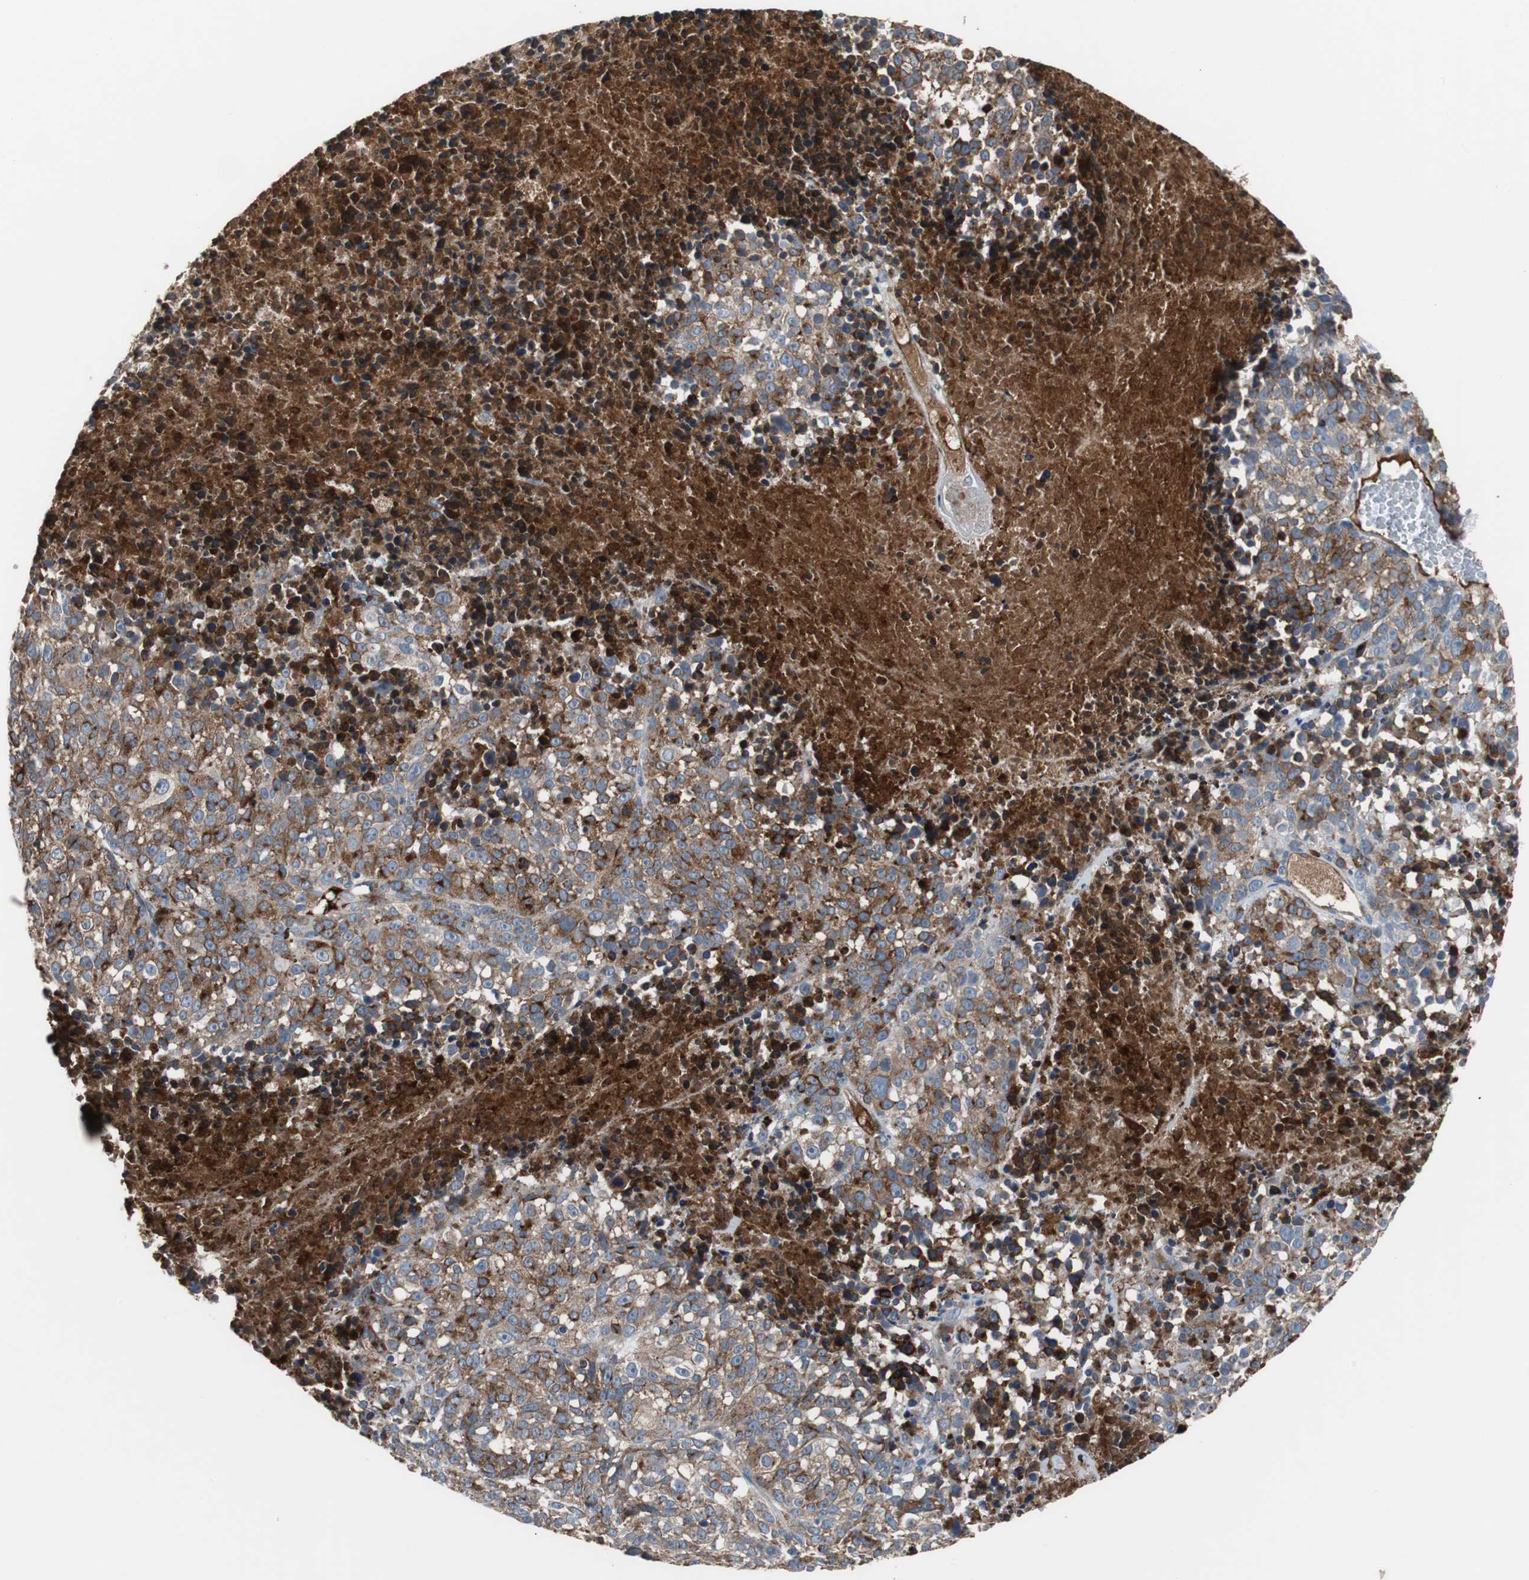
{"staining": {"intensity": "moderate", "quantity": "25%-75%", "location": "cytoplasmic/membranous"}, "tissue": "melanoma", "cell_type": "Tumor cells", "image_type": "cancer", "snomed": [{"axis": "morphology", "description": "Malignant melanoma, Metastatic site"}, {"axis": "topography", "description": "Cerebral cortex"}], "caption": "Protein staining of malignant melanoma (metastatic site) tissue reveals moderate cytoplasmic/membranous positivity in approximately 25%-75% of tumor cells. Immunohistochemistry (ihc) stains the protein of interest in brown and the nuclei are stained blue.", "gene": "SORT1", "patient": {"sex": "female", "age": 52}}